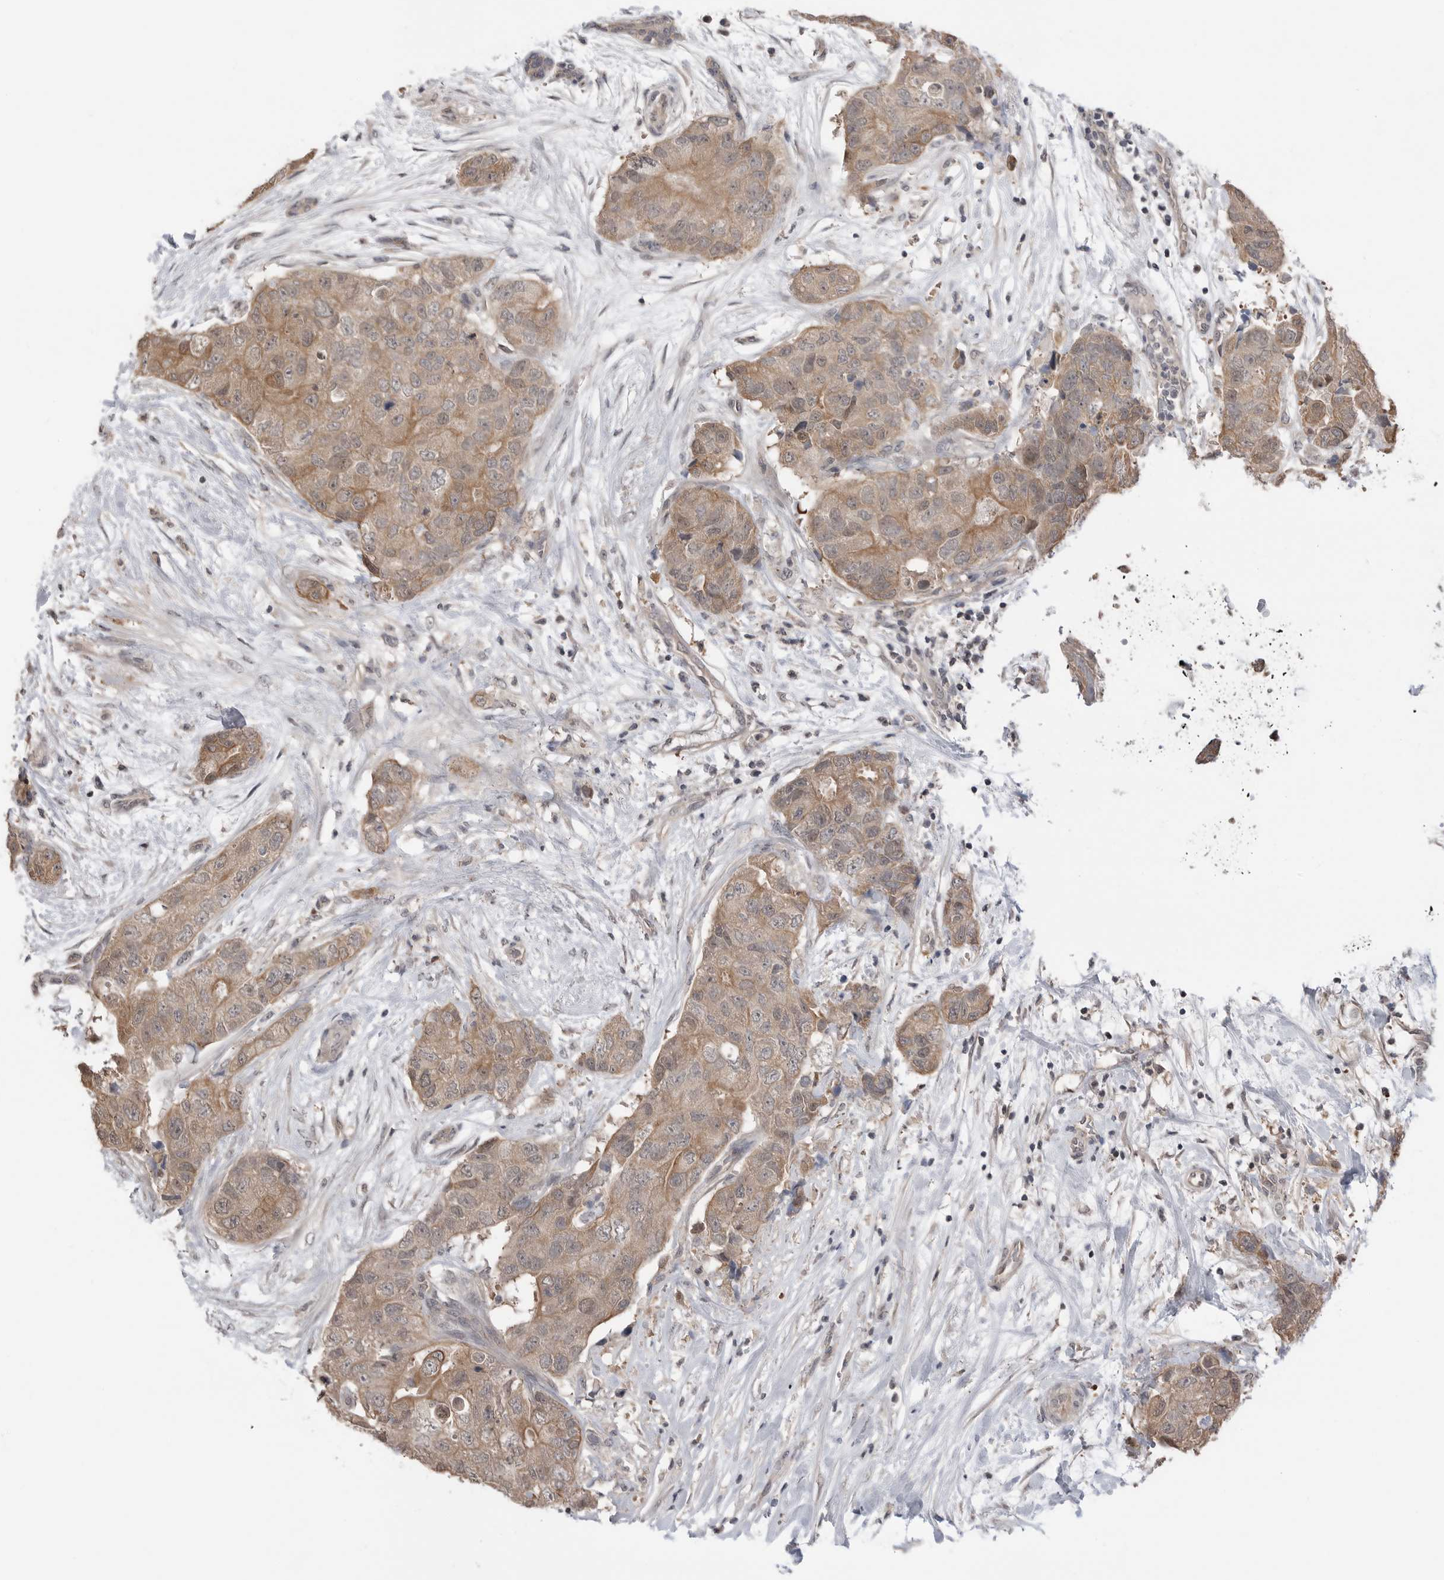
{"staining": {"intensity": "weak", "quantity": ">75%", "location": "cytoplasmic/membranous"}, "tissue": "breast cancer", "cell_type": "Tumor cells", "image_type": "cancer", "snomed": [{"axis": "morphology", "description": "Duct carcinoma"}, {"axis": "topography", "description": "Breast"}], "caption": "Immunohistochemistry (IHC) (DAB) staining of invasive ductal carcinoma (breast) displays weak cytoplasmic/membranous protein staining in about >75% of tumor cells.", "gene": "PEAK1", "patient": {"sex": "female", "age": 62}}